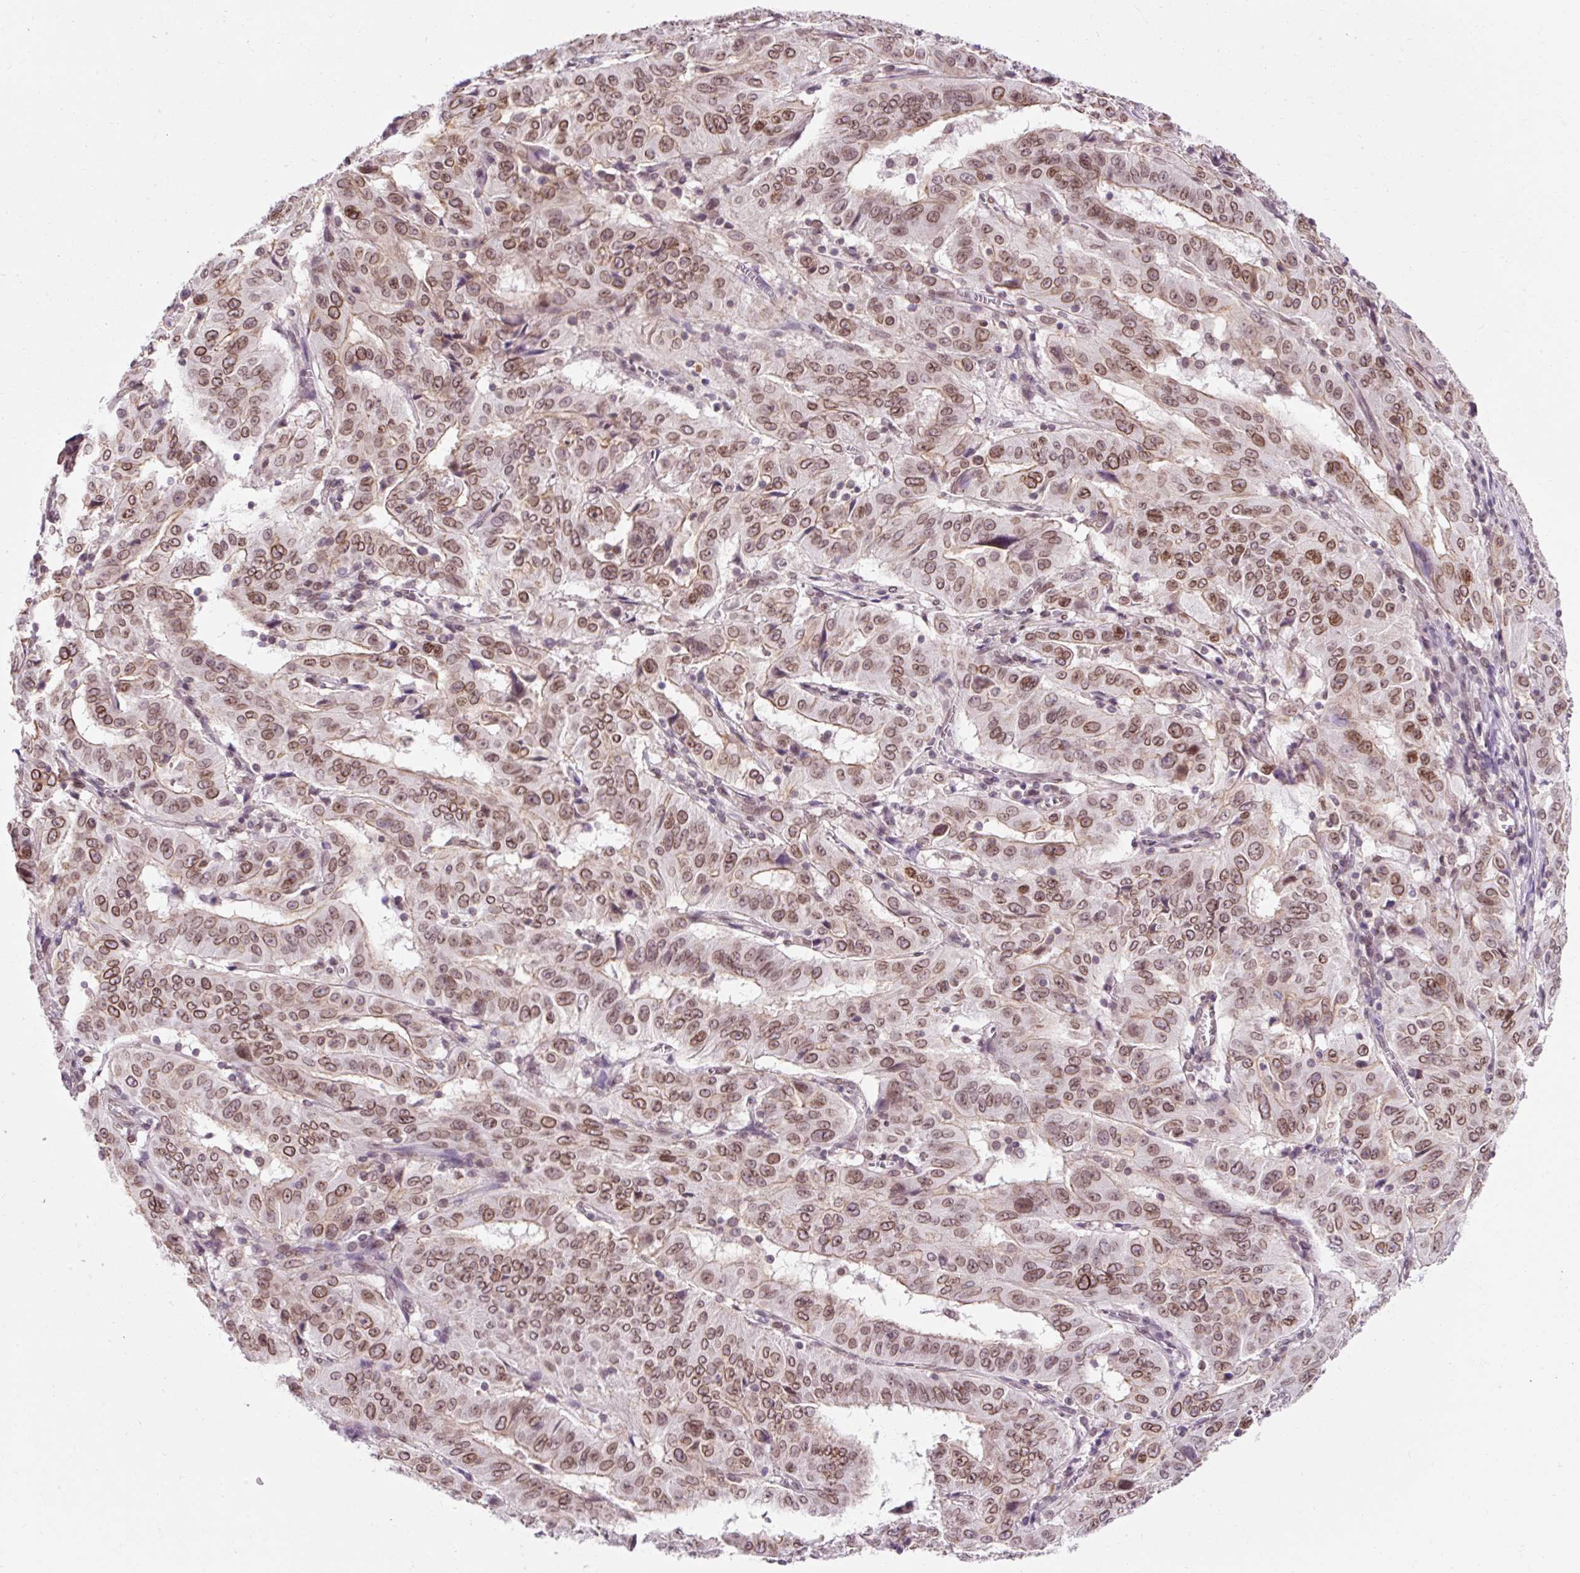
{"staining": {"intensity": "moderate", "quantity": ">75%", "location": "cytoplasmic/membranous,nuclear"}, "tissue": "pancreatic cancer", "cell_type": "Tumor cells", "image_type": "cancer", "snomed": [{"axis": "morphology", "description": "Adenocarcinoma, NOS"}, {"axis": "topography", "description": "Pancreas"}], "caption": "Immunohistochemical staining of pancreatic adenocarcinoma shows medium levels of moderate cytoplasmic/membranous and nuclear protein positivity in approximately >75% of tumor cells.", "gene": "ZNF610", "patient": {"sex": "male", "age": 63}}